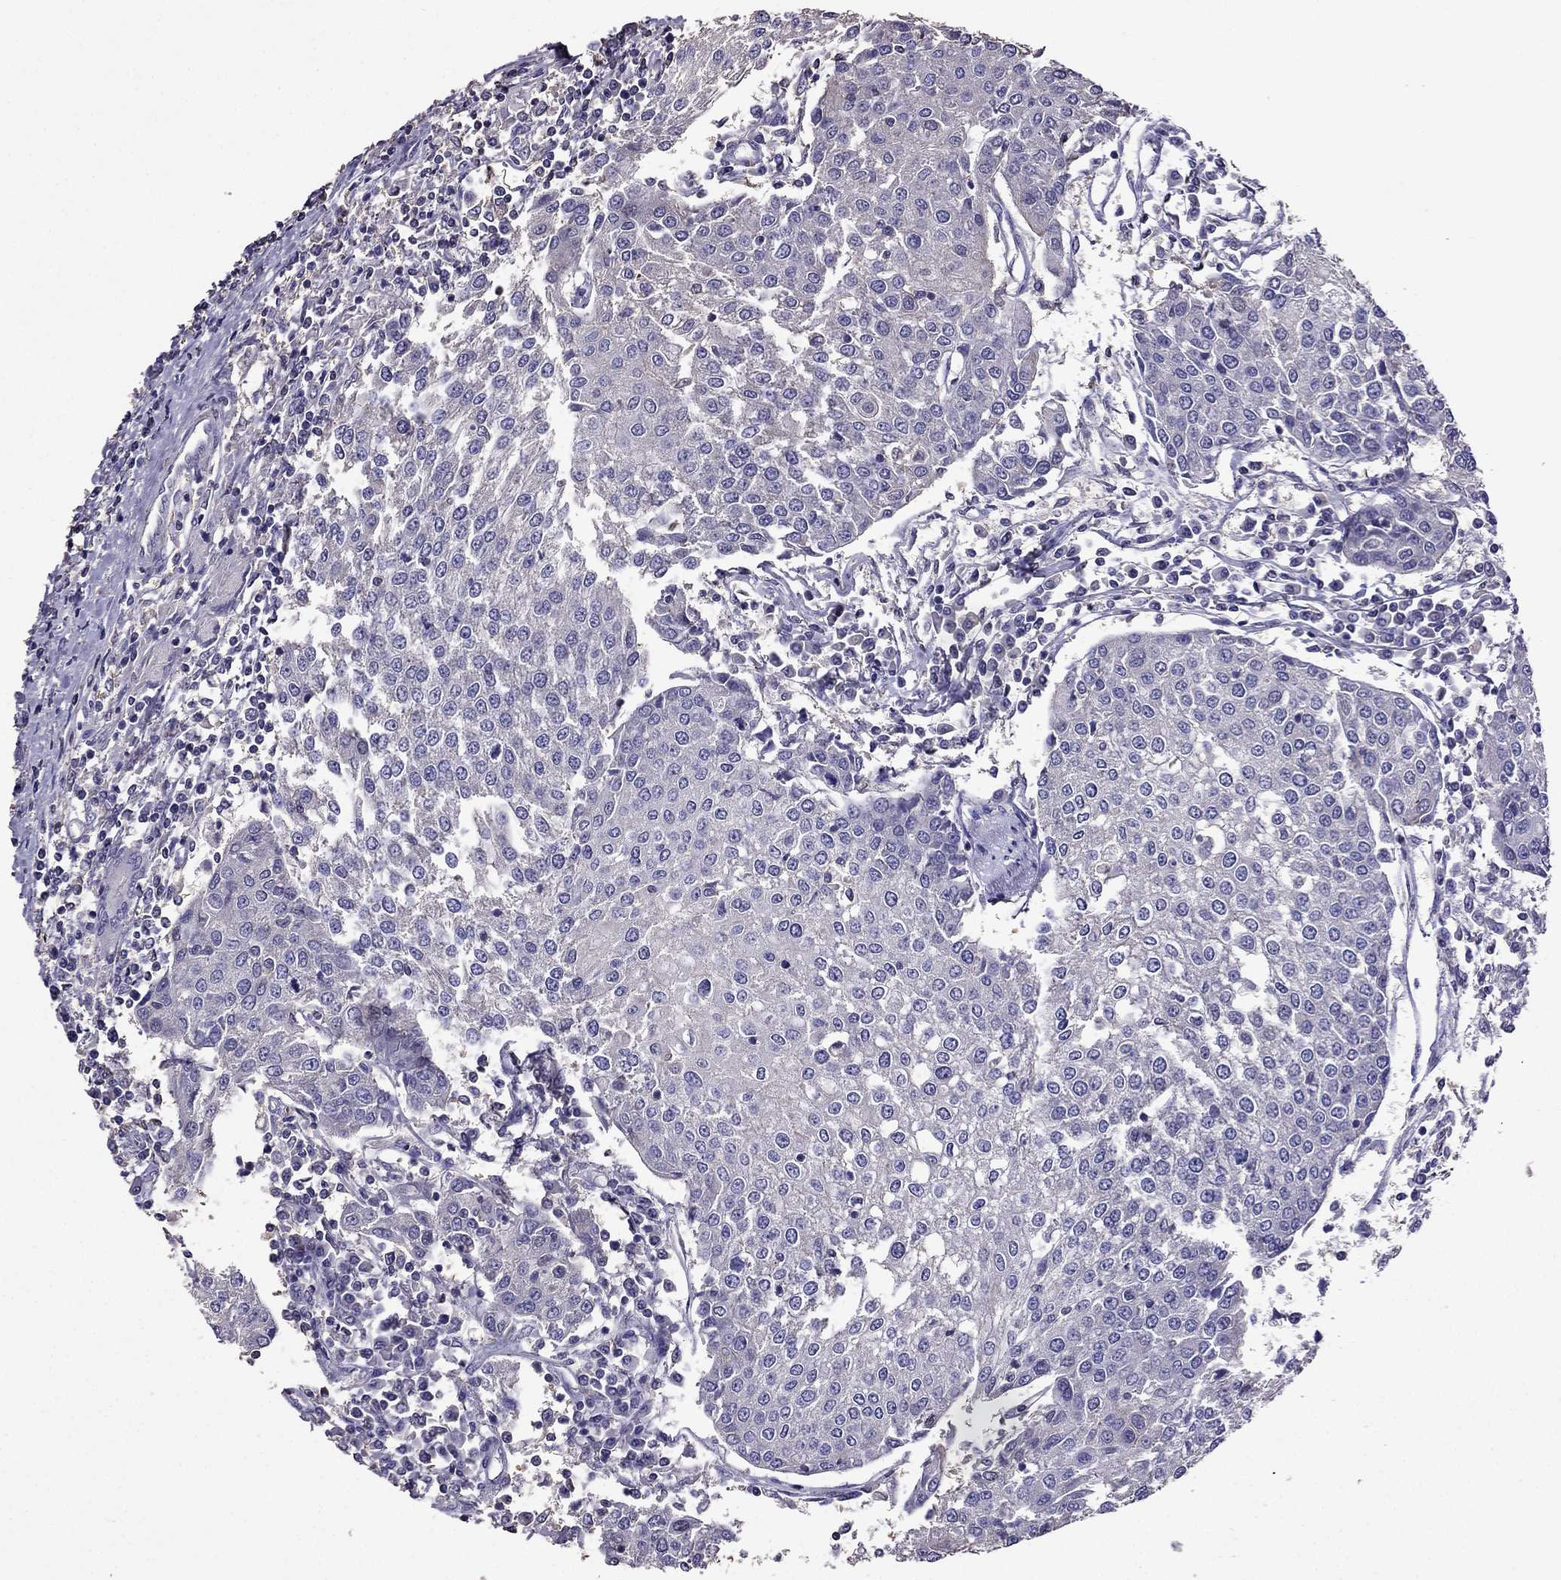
{"staining": {"intensity": "negative", "quantity": "none", "location": "none"}, "tissue": "urothelial cancer", "cell_type": "Tumor cells", "image_type": "cancer", "snomed": [{"axis": "morphology", "description": "Urothelial carcinoma, High grade"}, {"axis": "topography", "description": "Urinary bladder"}], "caption": "Immunohistochemistry of high-grade urothelial carcinoma demonstrates no positivity in tumor cells. (Stains: DAB immunohistochemistry with hematoxylin counter stain, Microscopy: brightfield microscopy at high magnification).", "gene": "NKX3-1", "patient": {"sex": "female", "age": 85}}